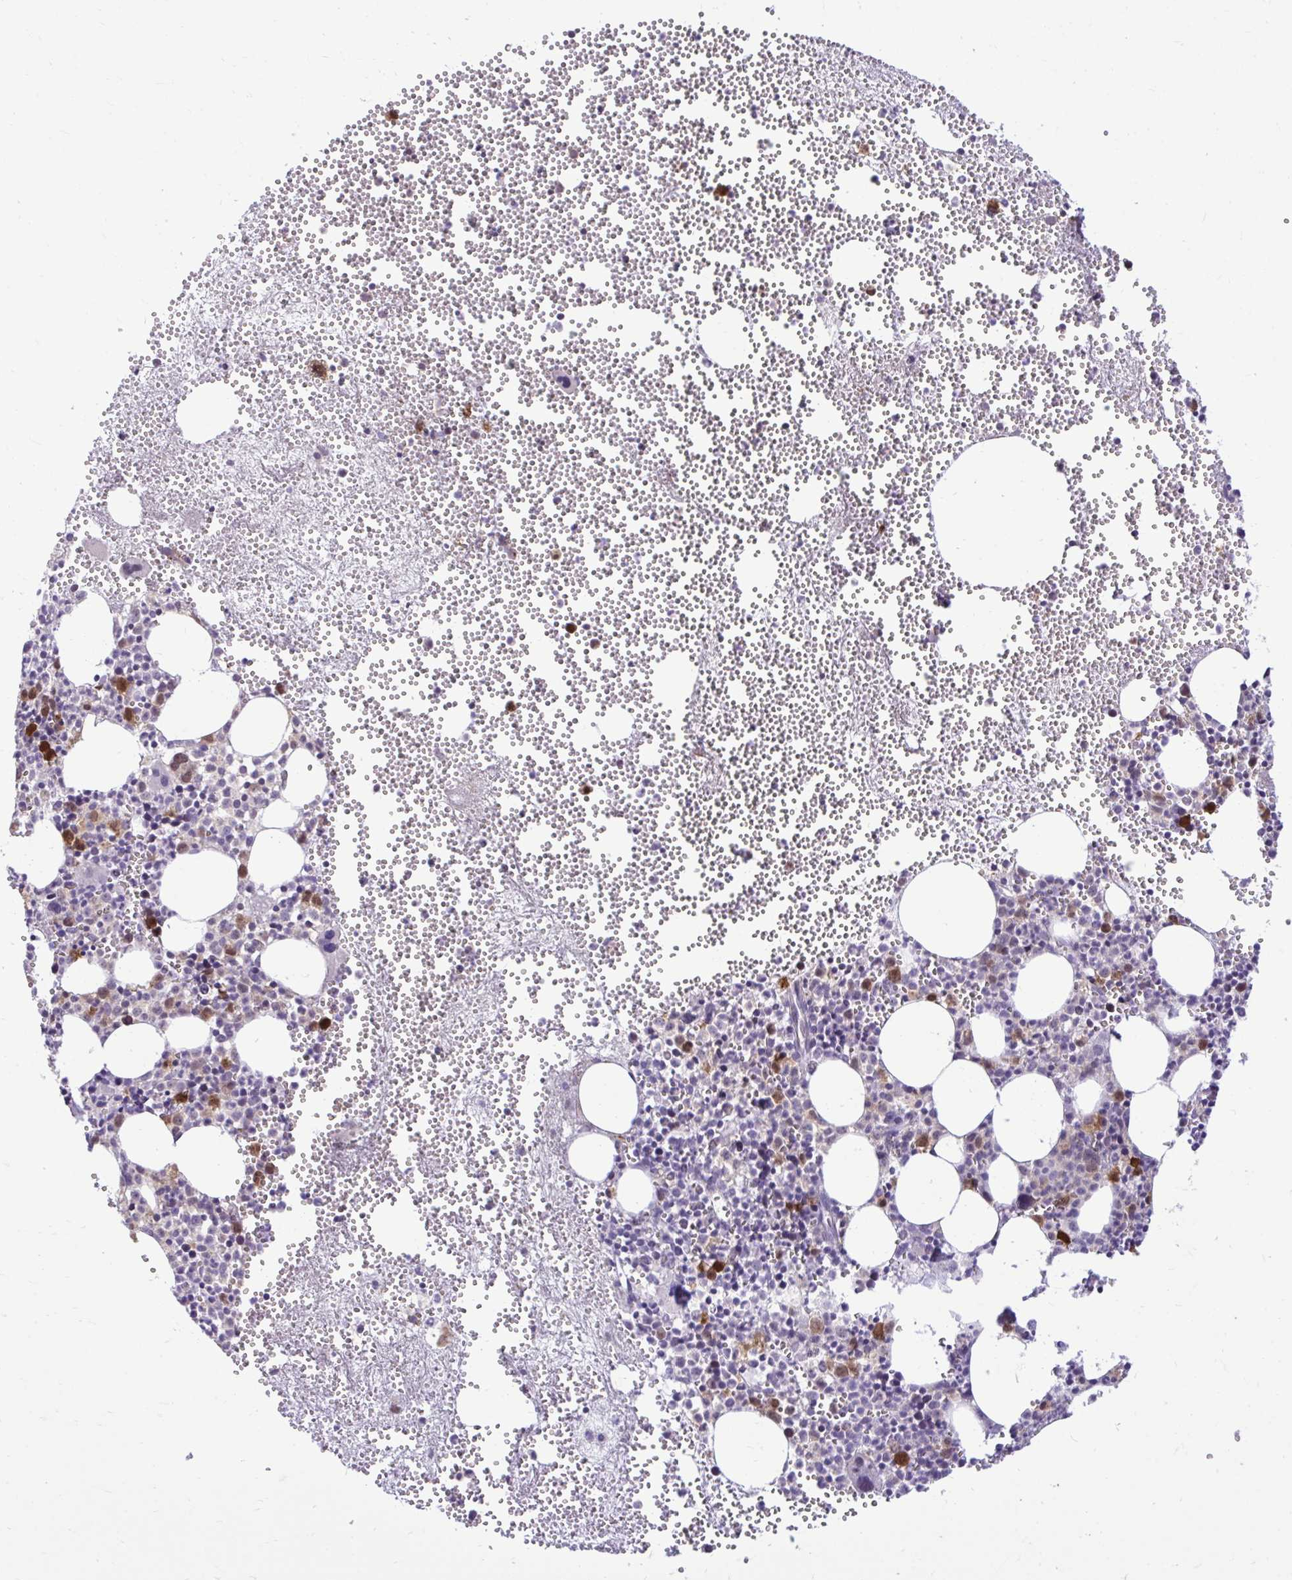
{"staining": {"intensity": "strong", "quantity": "<25%", "location": "cytoplasmic/membranous,nuclear"}, "tissue": "bone marrow", "cell_type": "Hematopoietic cells", "image_type": "normal", "snomed": [{"axis": "morphology", "description": "Normal tissue, NOS"}, {"axis": "topography", "description": "Bone marrow"}], "caption": "IHC image of normal bone marrow: bone marrow stained using immunohistochemistry shows medium levels of strong protein expression localized specifically in the cytoplasmic/membranous,nuclear of hematopoietic cells, appearing as a cytoplasmic/membranous,nuclear brown color.", "gene": "CDC20", "patient": {"sex": "female", "age": 57}}